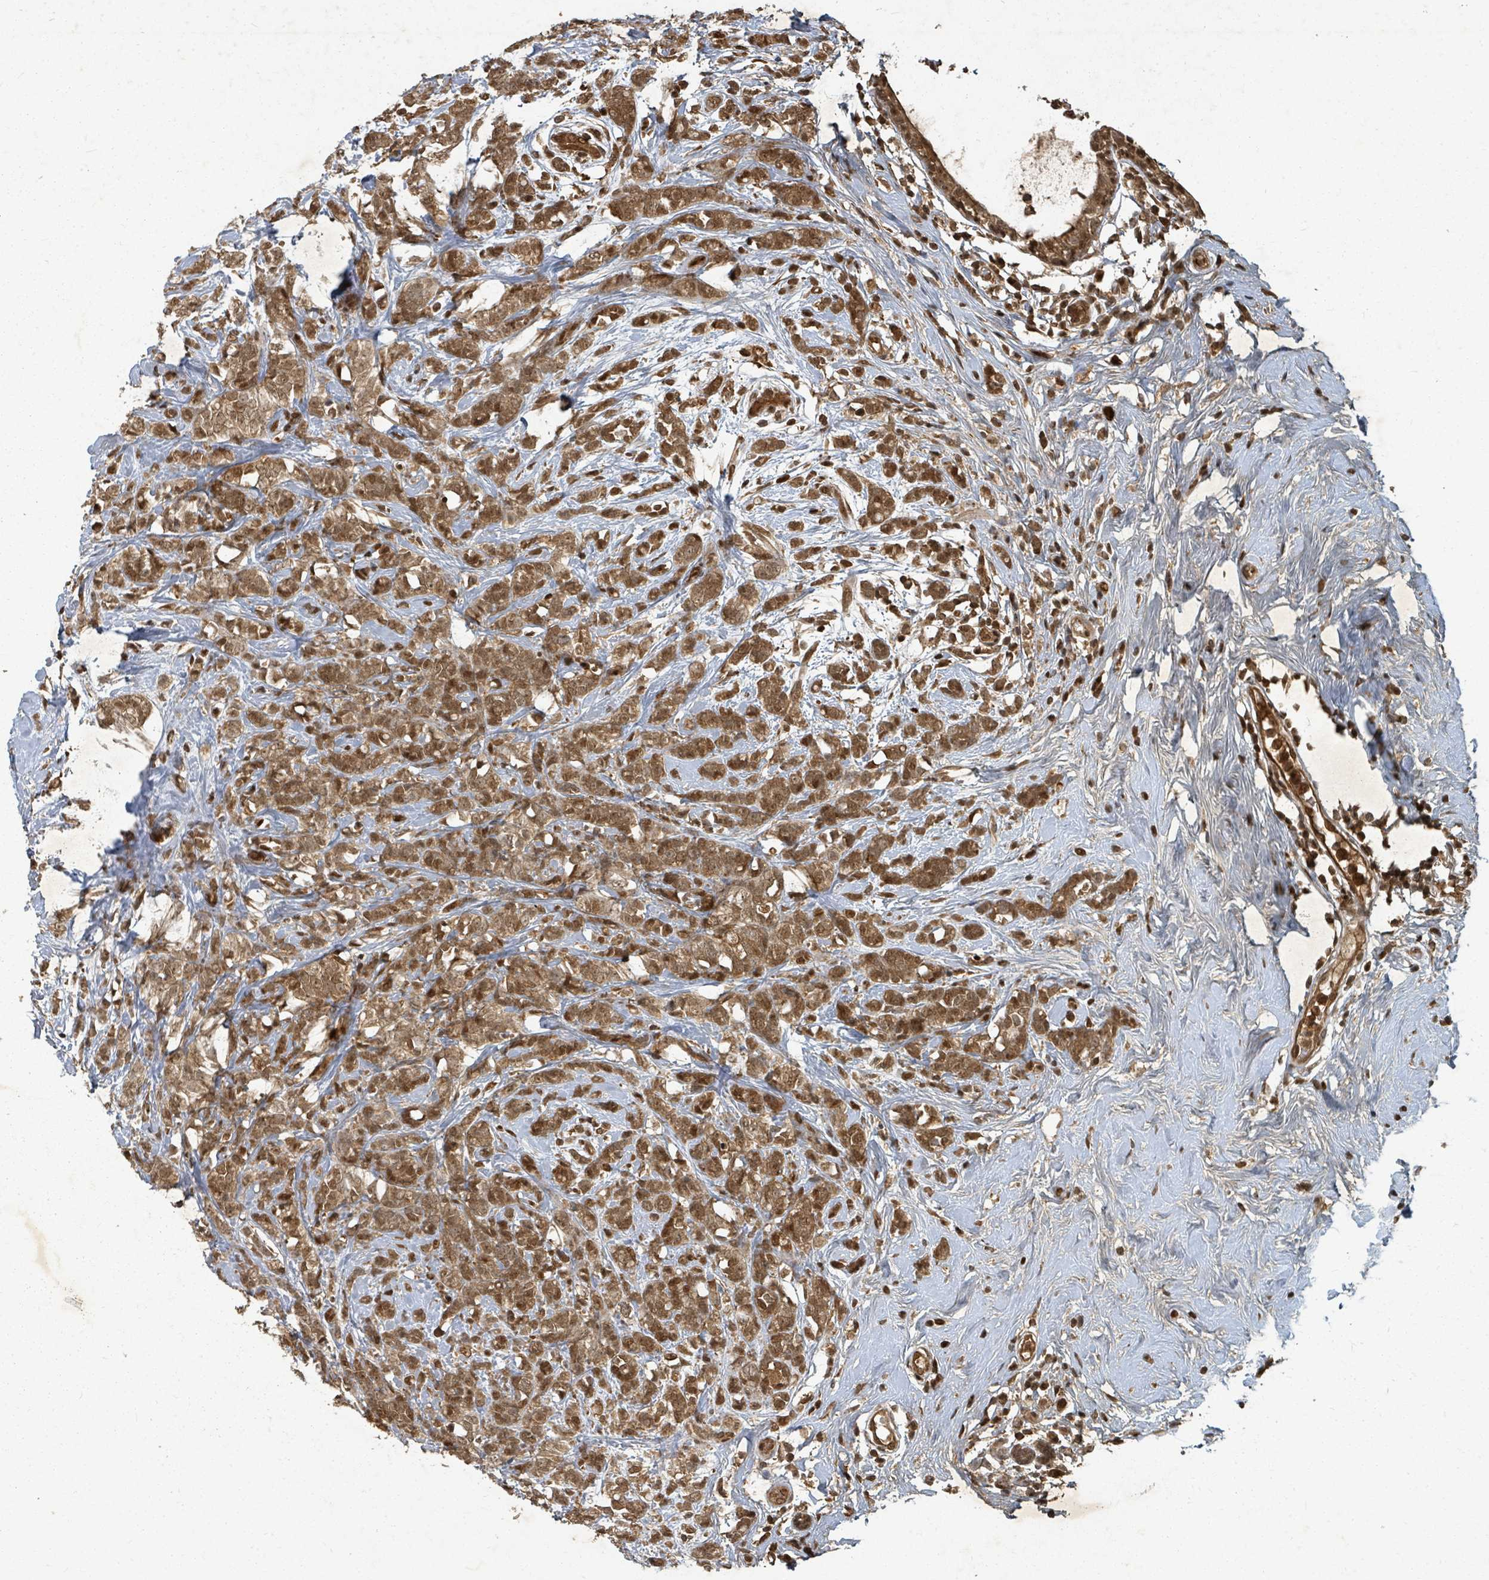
{"staining": {"intensity": "moderate", "quantity": ">75%", "location": "cytoplasmic/membranous,nuclear"}, "tissue": "breast cancer", "cell_type": "Tumor cells", "image_type": "cancer", "snomed": [{"axis": "morphology", "description": "Lobular carcinoma"}, {"axis": "topography", "description": "Breast"}], "caption": "A brown stain shows moderate cytoplasmic/membranous and nuclear staining of a protein in breast lobular carcinoma tumor cells. The staining was performed using DAB to visualize the protein expression in brown, while the nuclei were stained in blue with hematoxylin (Magnification: 20x).", "gene": "KDM4E", "patient": {"sex": "female", "age": 58}}